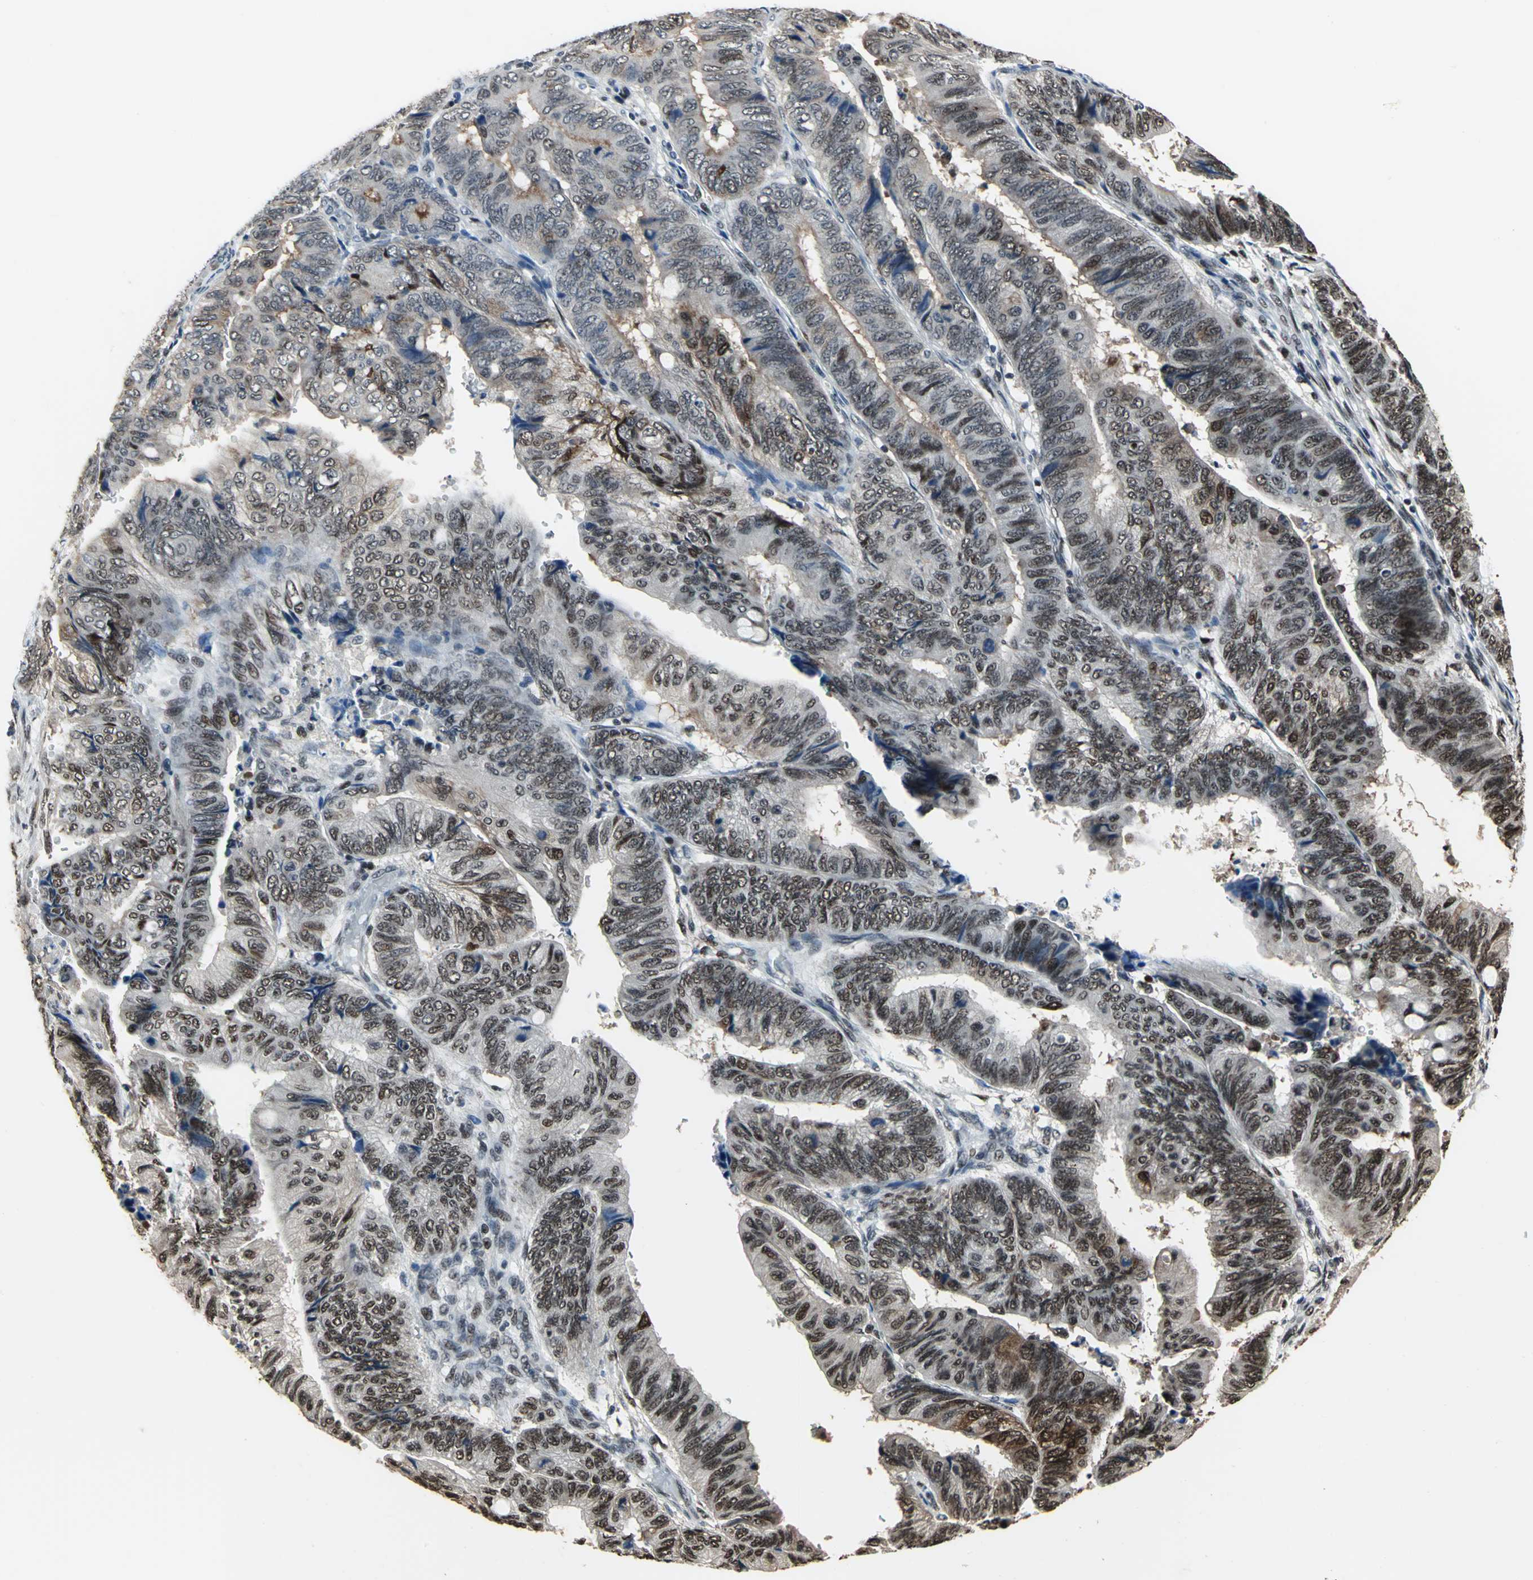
{"staining": {"intensity": "moderate", "quantity": "25%-75%", "location": "nuclear"}, "tissue": "colorectal cancer", "cell_type": "Tumor cells", "image_type": "cancer", "snomed": [{"axis": "morphology", "description": "Normal tissue, NOS"}, {"axis": "morphology", "description": "Adenocarcinoma, NOS"}, {"axis": "topography", "description": "Rectum"}, {"axis": "topography", "description": "Peripheral nerve tissue"}], "caption": "Immunohistochemistry (IHC) histopathology image of neoplastic tissue: human adenocarcinoma (colorectal) stained using immunohistochemistry demonstrates medium levels of moderate protein expression localized specifically in the nuclear of tumor cells, appearing as a nuclear brown color.", "gene": "MIS18BP1", "patient": {"sex": "male", "age": 92}}